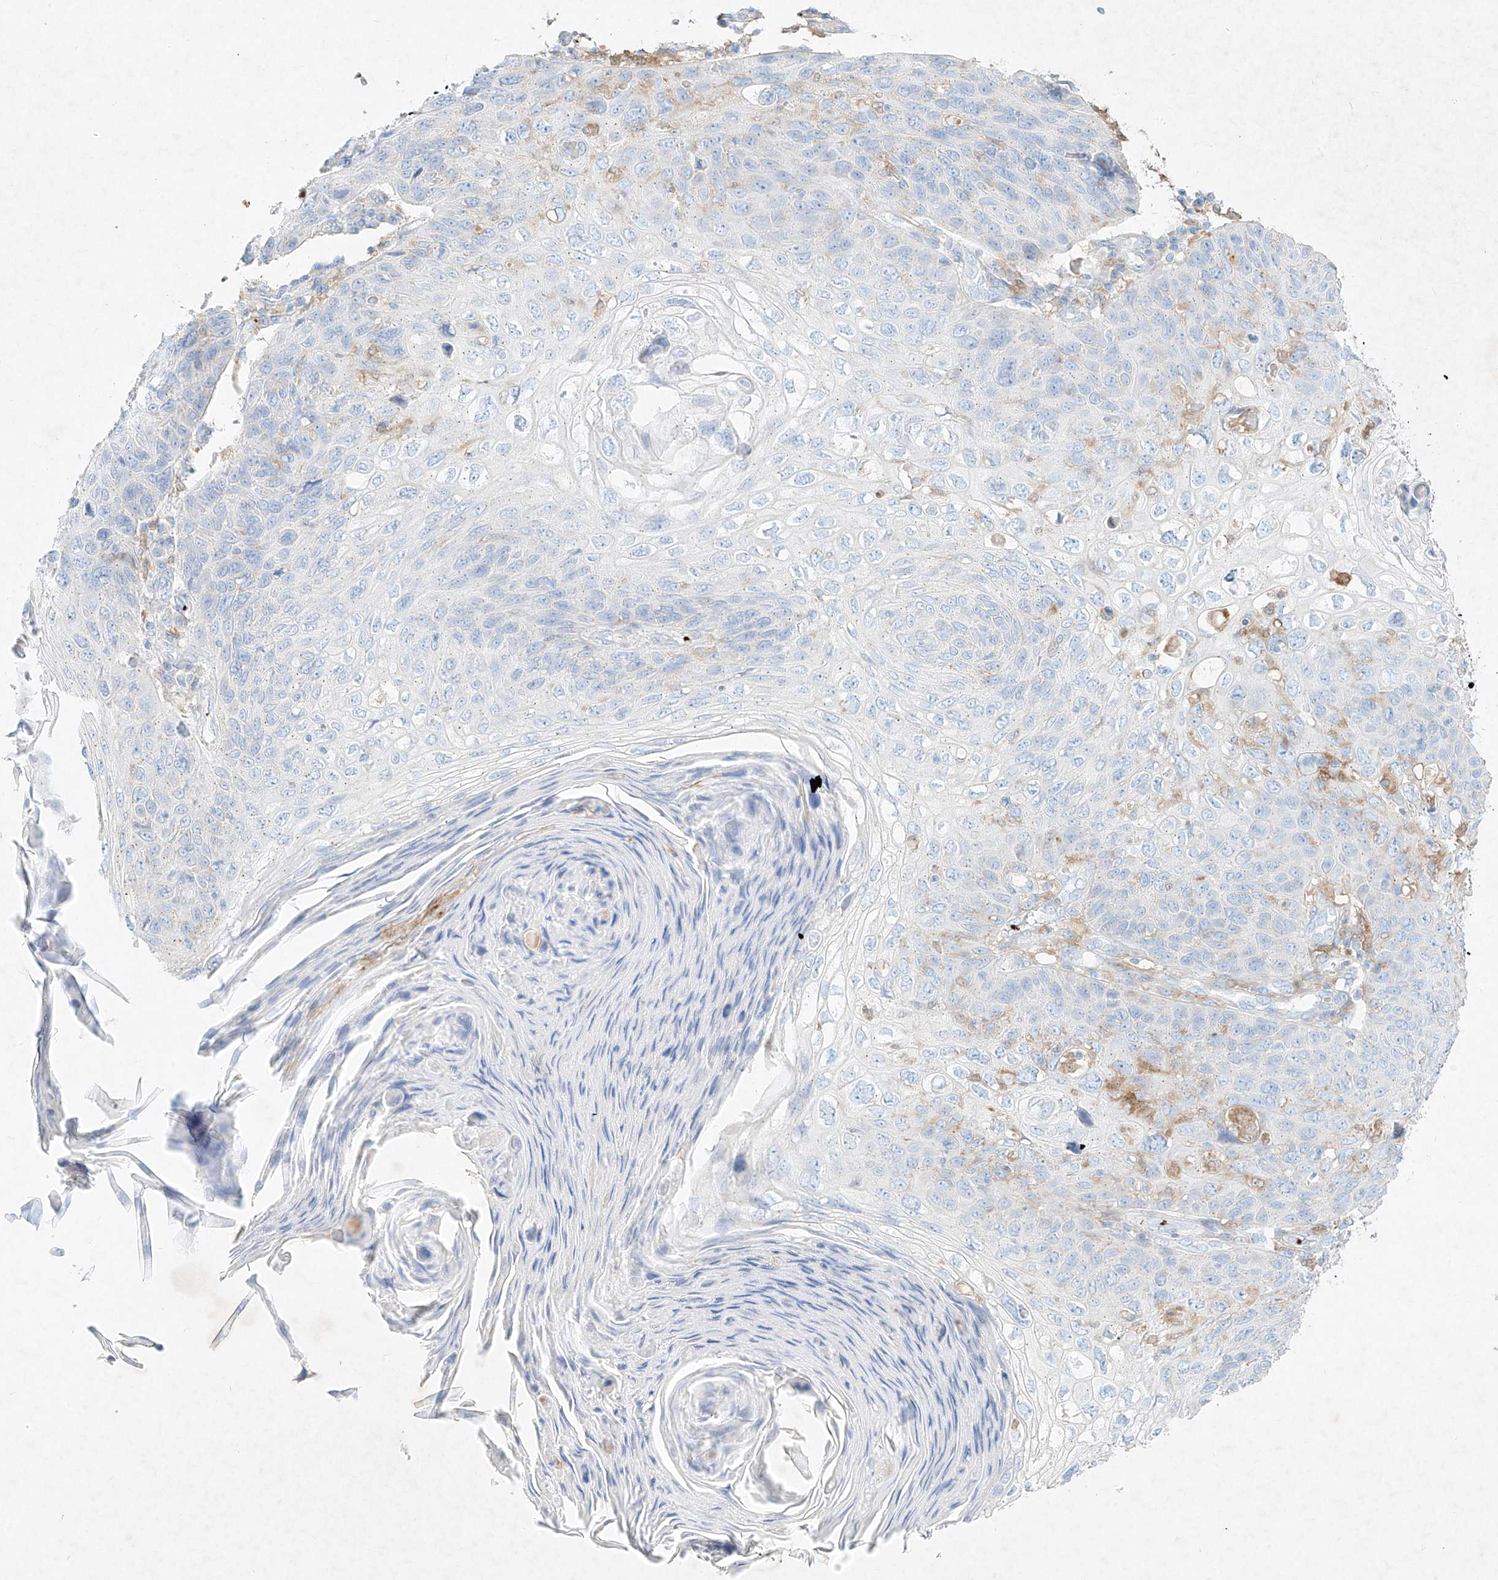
{"staining": {"intensity": "negative", "quantity": "none", "location": "none"}, "tissue": "skin cancer", "cell_type": "Tumor cells", "image_type": "cancer", "snomed": [{"axis": "morphology", "description": "Squamous cell carcinoma, NOS"}, {"axis": "topography", "description": "Skin"}], "caption": "Immunohistochemistry (IHC) of skin cancer demonstrates no positivity in tumor cells. (DAB (3,3'-diaminobenzidine) immunohistochemistry (IHC) visualized using brightfield microscopy, high magnification).", "gene": "PLEK", "patient": {"sex": "female", "age": 90}}